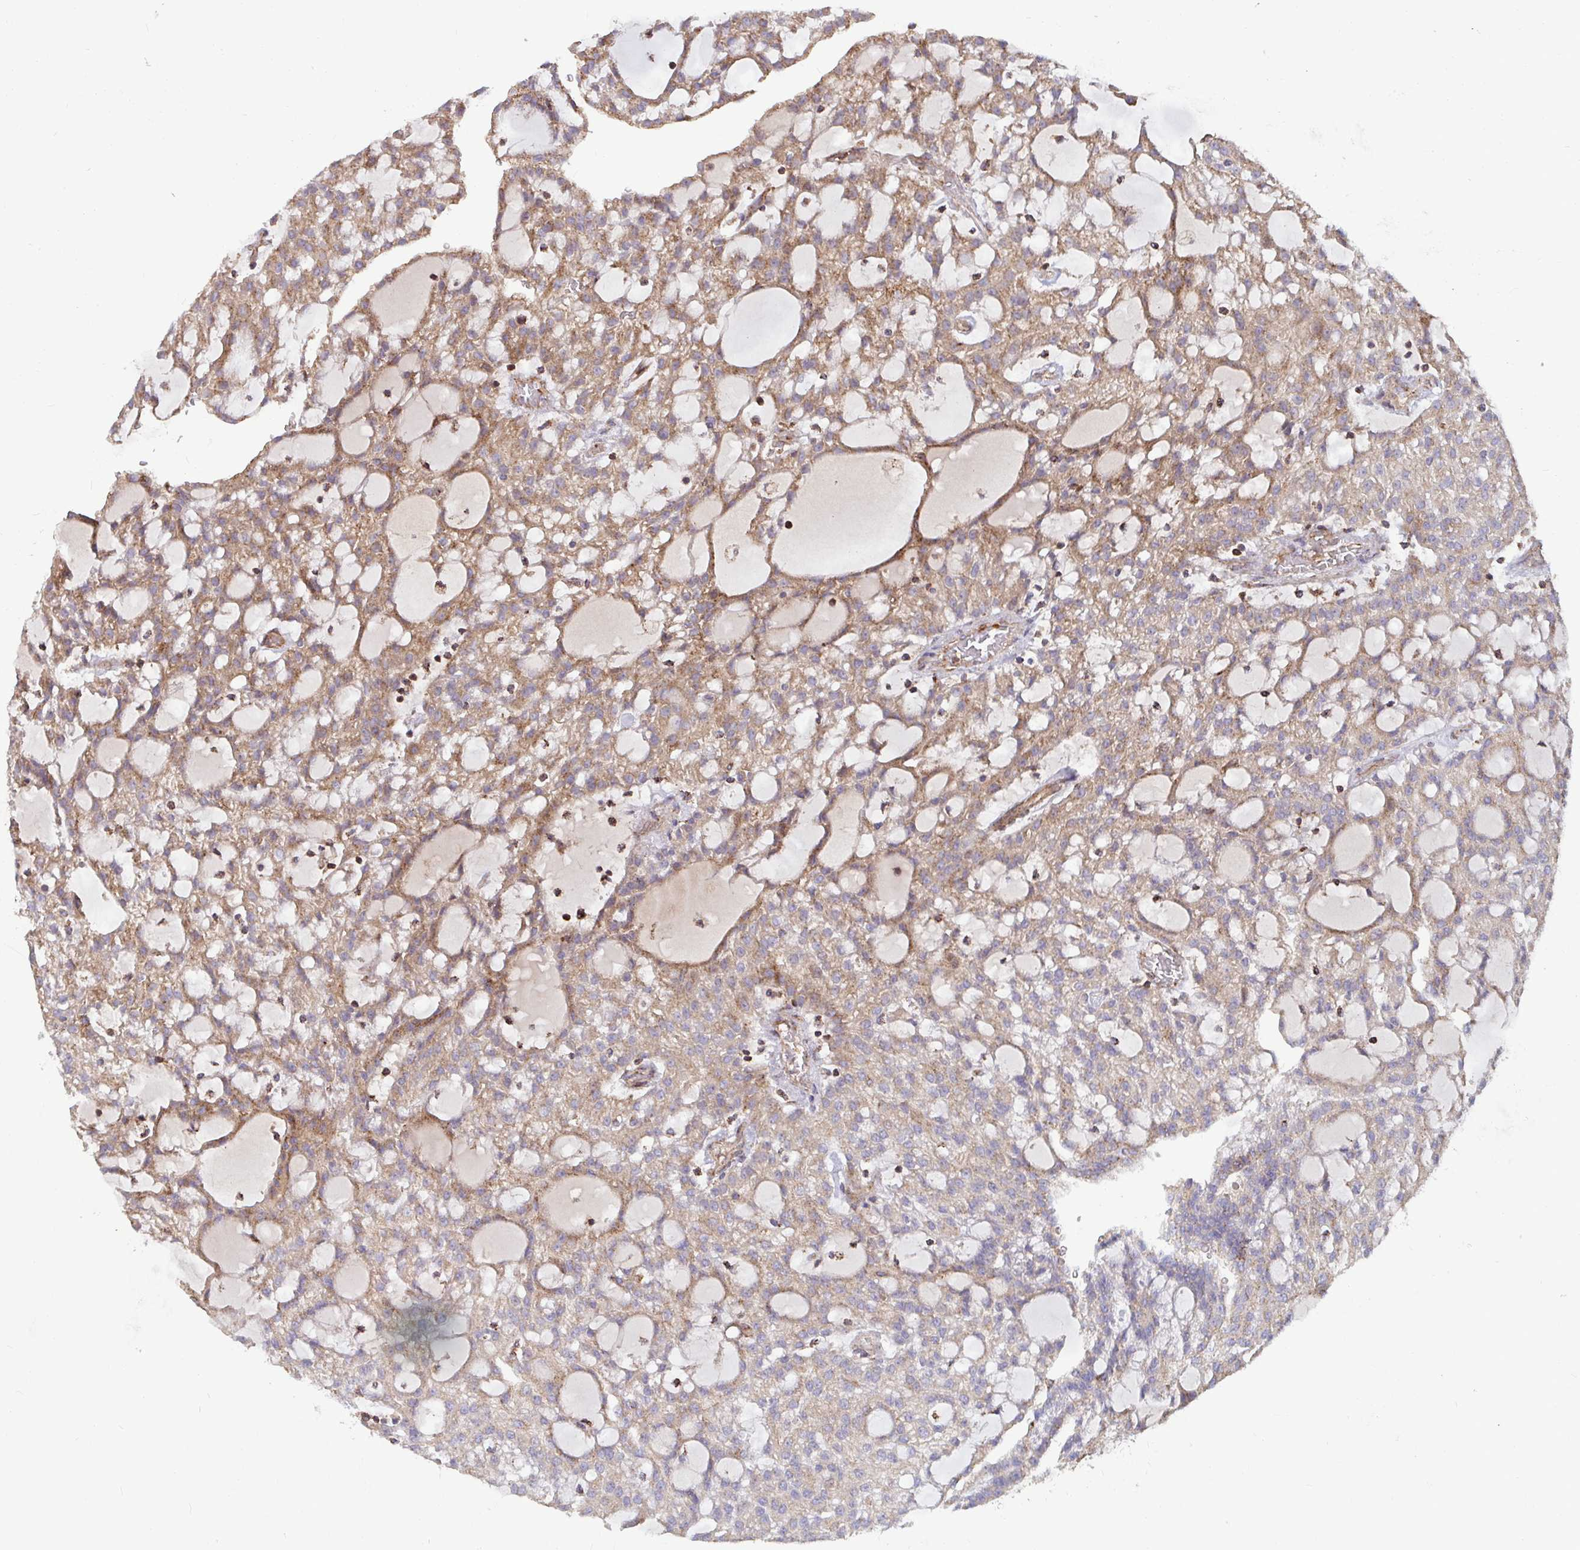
{"staining": {"intensity": "moderate", "quantity": "25%-75%", "location": "cytoplasmic/membranous"}, "tissue": "renal cancer", "cell_type": "Tumor cells", "image_type": "cancer", "snomed": [{"axis": "morphology", "description": "Adenocarcinoma, NOS"}, {"axis": "topography", "description": "Kidney"}], "caption": "Adenocarcinoma (renal) stained with DAB immunohistochemistry (IHC) displays medium levels of moderate cytoplasmic/membranous expression in about 25%-75% of tumor cells. The protein of interest is shown in brown color, while the nuclei are stained blue.", "gene": "SPRY1", "patient": {"sex": "male", "age": 63}}